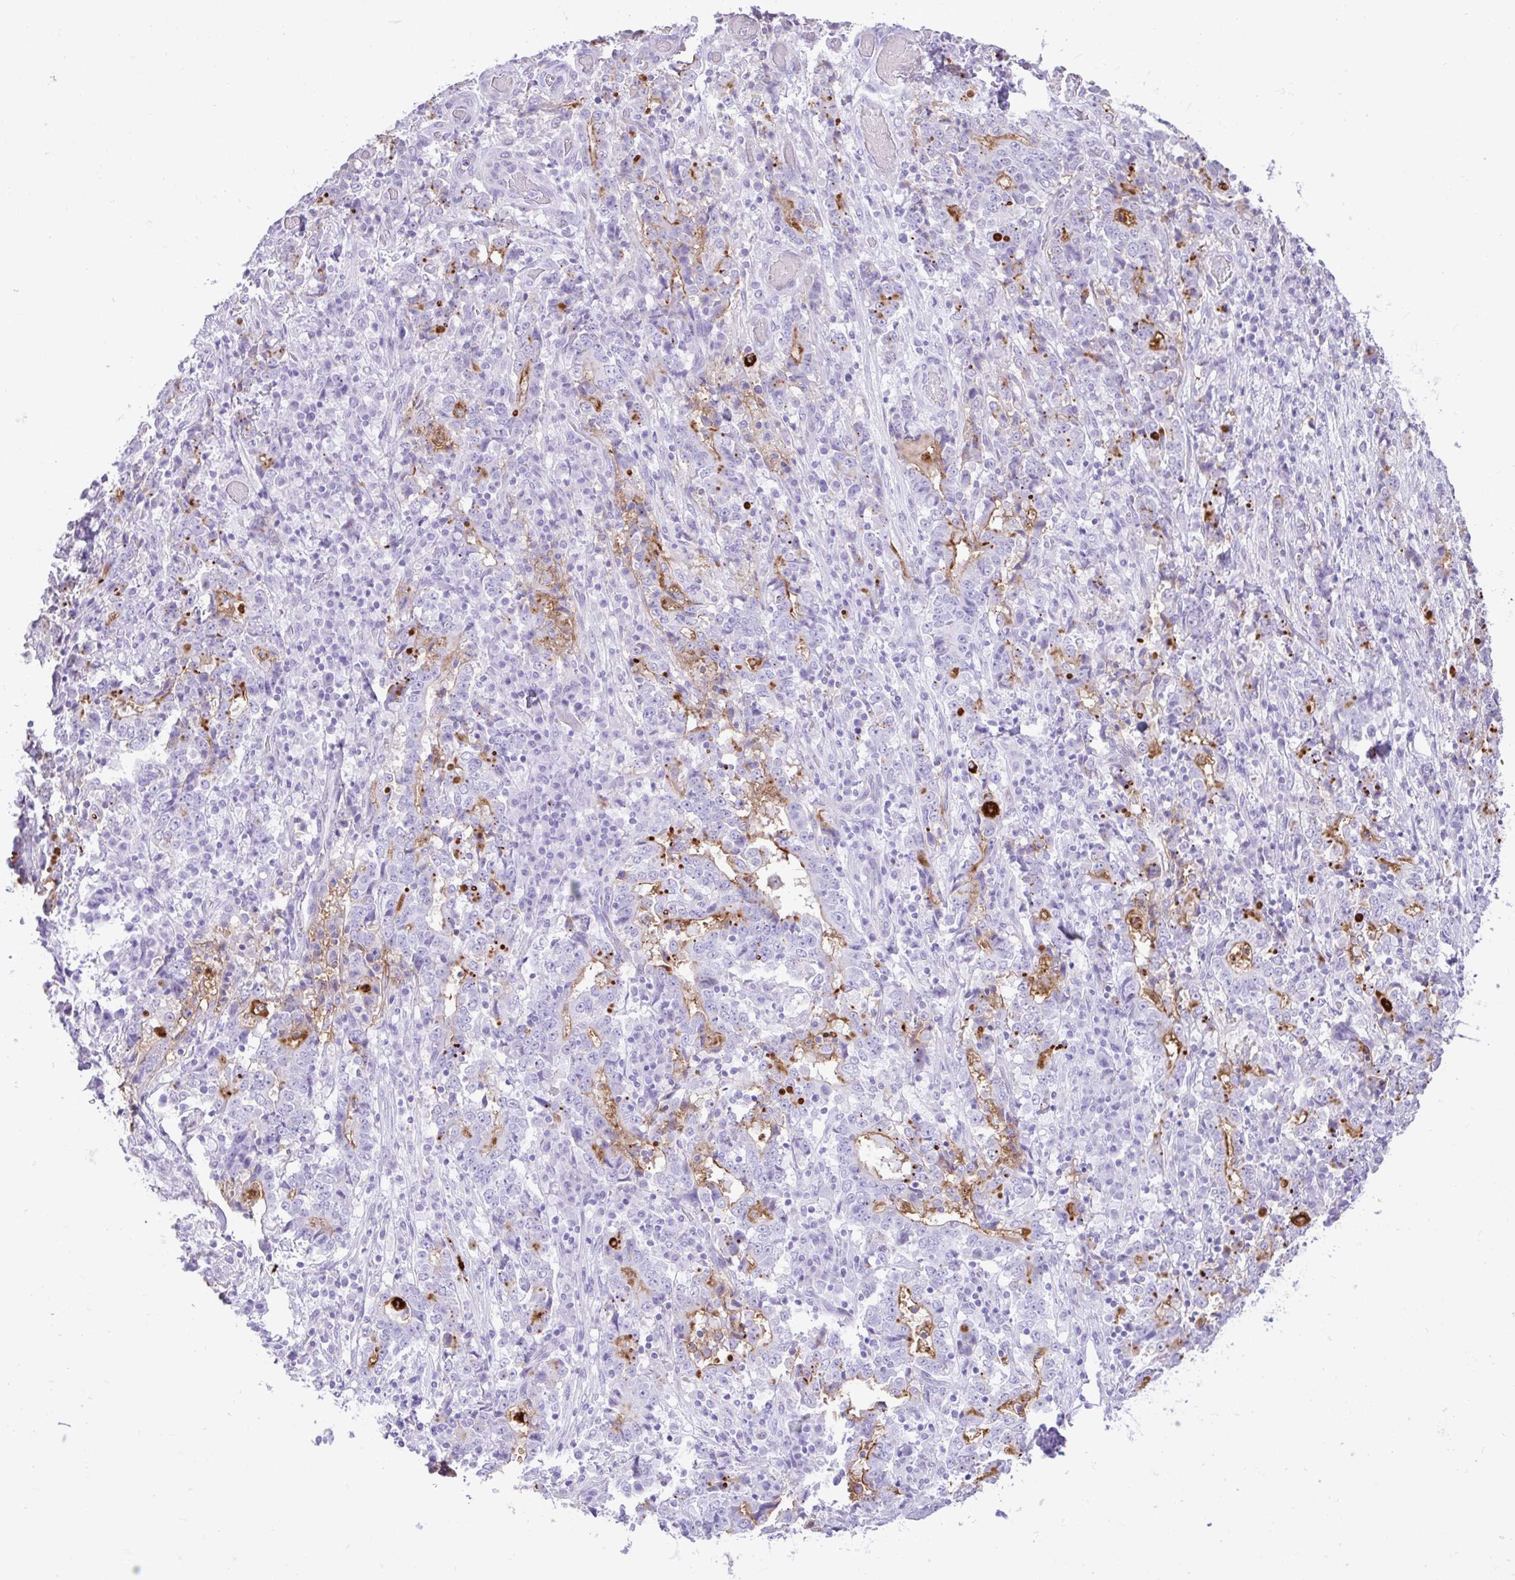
{"staining": {"intensity": "moderate", "quantity": "<25%", "location": "cytoplasmic/membranous"}, "tissue": "stomach cancer", "cell_type": "Tumor cells", "image_type": "cancer", "snomed": [{"axis": "morphology", "description": "Normal tissue, NOS"}, {"axis": "morphology", "description": "Adenocarcinoma, NOS"}, {"axis": "topography", "description": "Stomach, upper"}, {"axis": "topography", "description": "Stomach"}], "caption": "Human stomach adenocarcinoma stained with a brown dye shows moderate cytoplasmic/membranous positive positivity in approximately <25% of tumor cells.", "gene": "REEP1", "patient": {"sex": "male", "age": 59}}